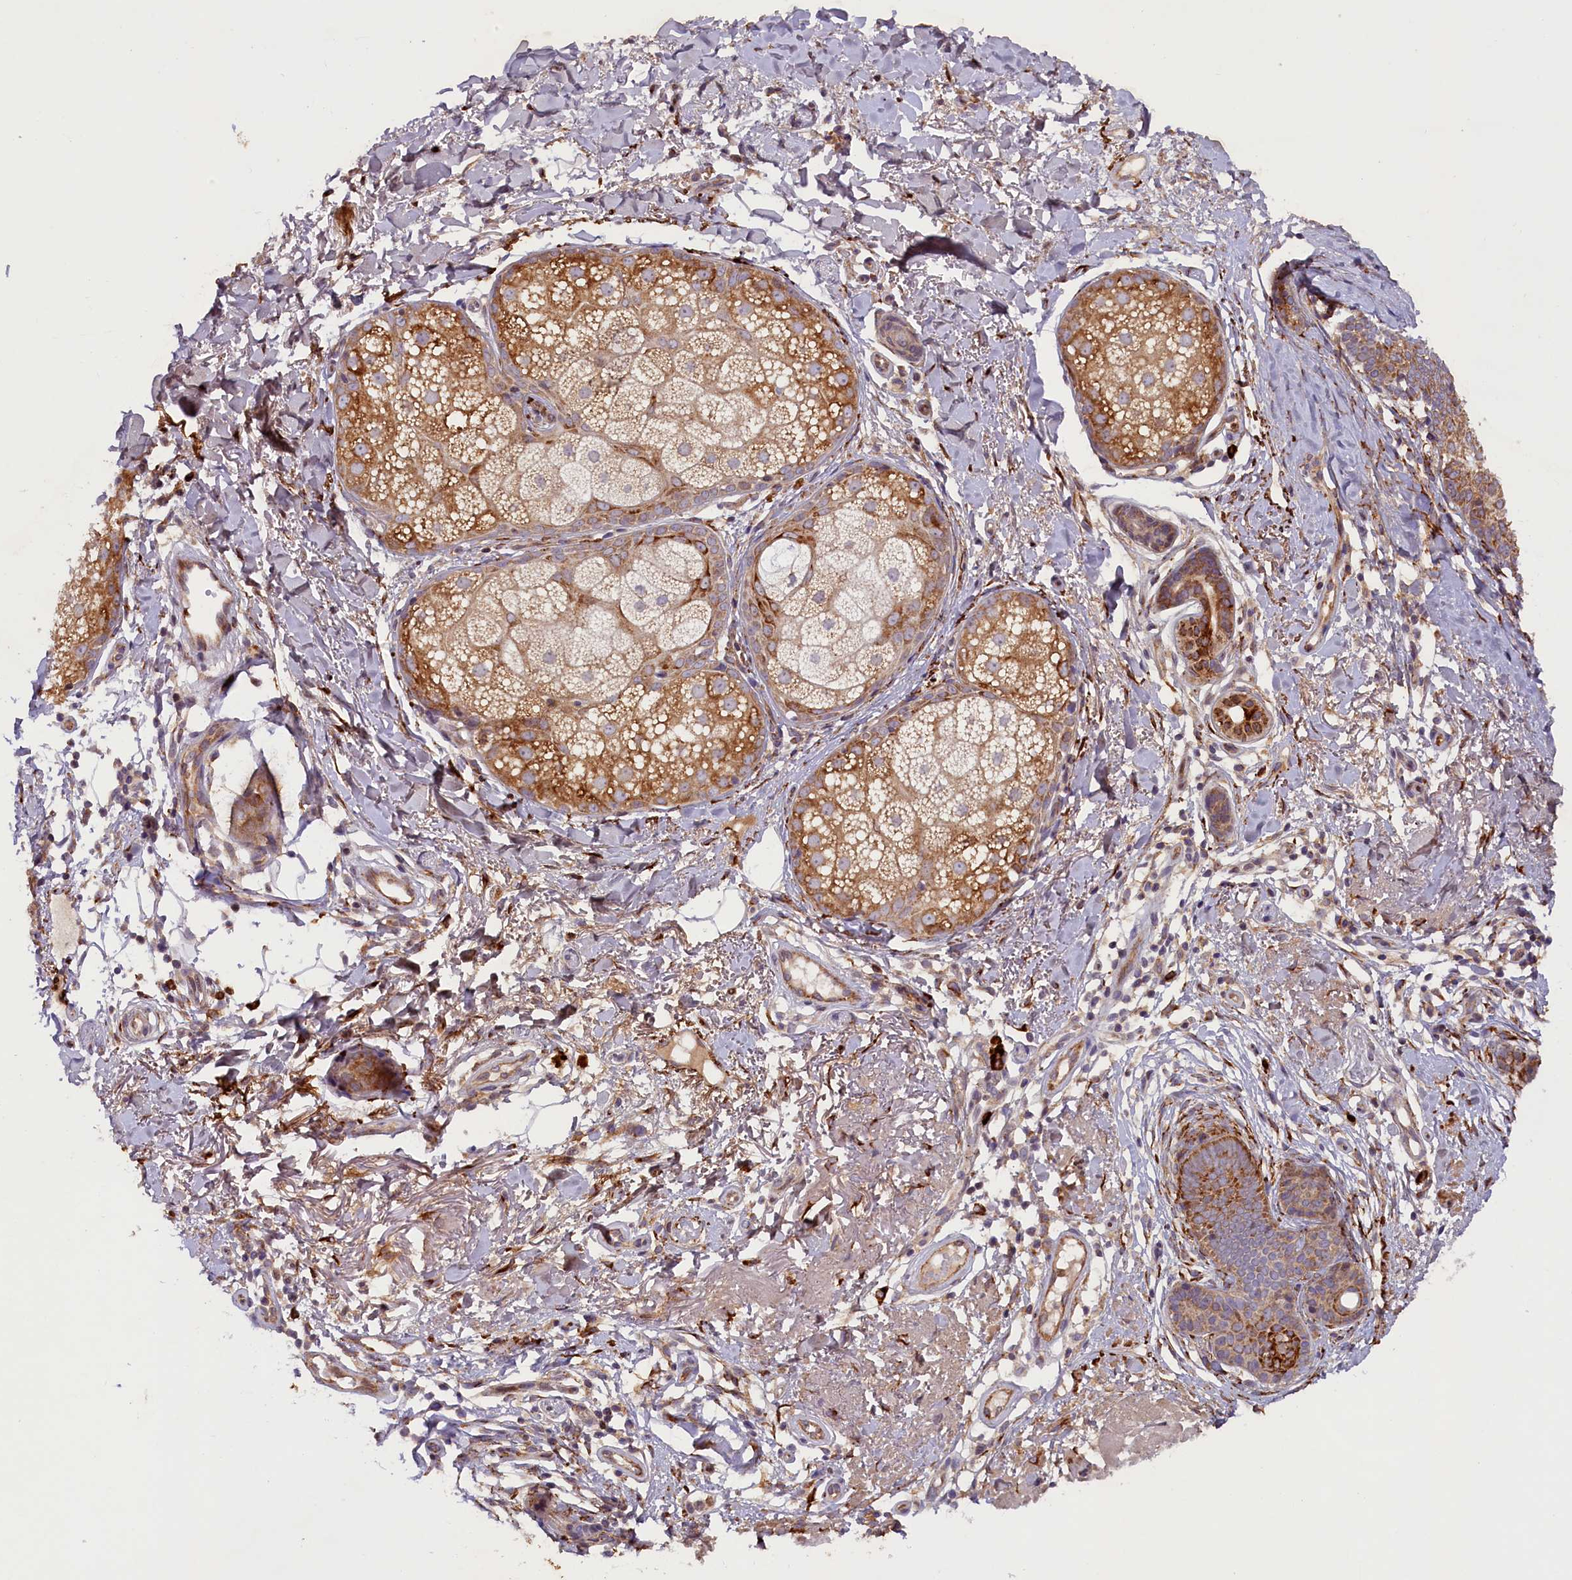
{"staining": {"intensity": "moderate", "quantity": ">75%", "location": "cytoplasmic/membranous"}, "tissue": "skin cancer", "cell_type": "Tumor cells", "image_type": "cancer", "snomed": [{"axis": "morphology", "description": "Basal cell carcinoma"}, {"axis": "topography", "description": "Skin"}], "caption": "Immunohistochemical staining of human basal cell carcinoma (skin) shows moderate cytoplasmic/membranous protein positivity in approximately >75% of tumor cells.", "gene": "SSC5D", "patient": {"sex": "female", "age": 60}}